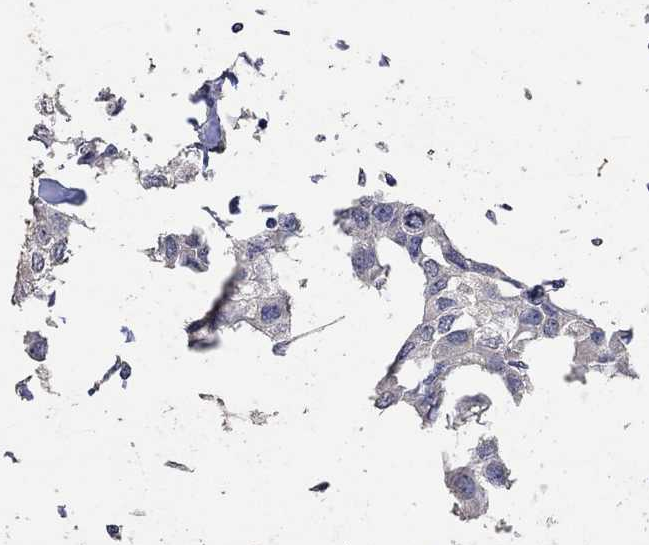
{"staining": {"intensity": "negative", "quantity": "none", "location": "none"}, "tissue": "breast cancer", "cell_type": "Tumor cells", "image_type": "cancer", "snomed": [{"axis": "morphology", "description": "Duct carcinoma"}, {"axis": "topography", "description": "Breast"}], "caption": "Breast invasive ductal carcinoma was stained to show a protein in brown. There is no significant expression in tumor cells.", "gene": "PTPN20", "patient": {"sex": "female", "age": 80}}